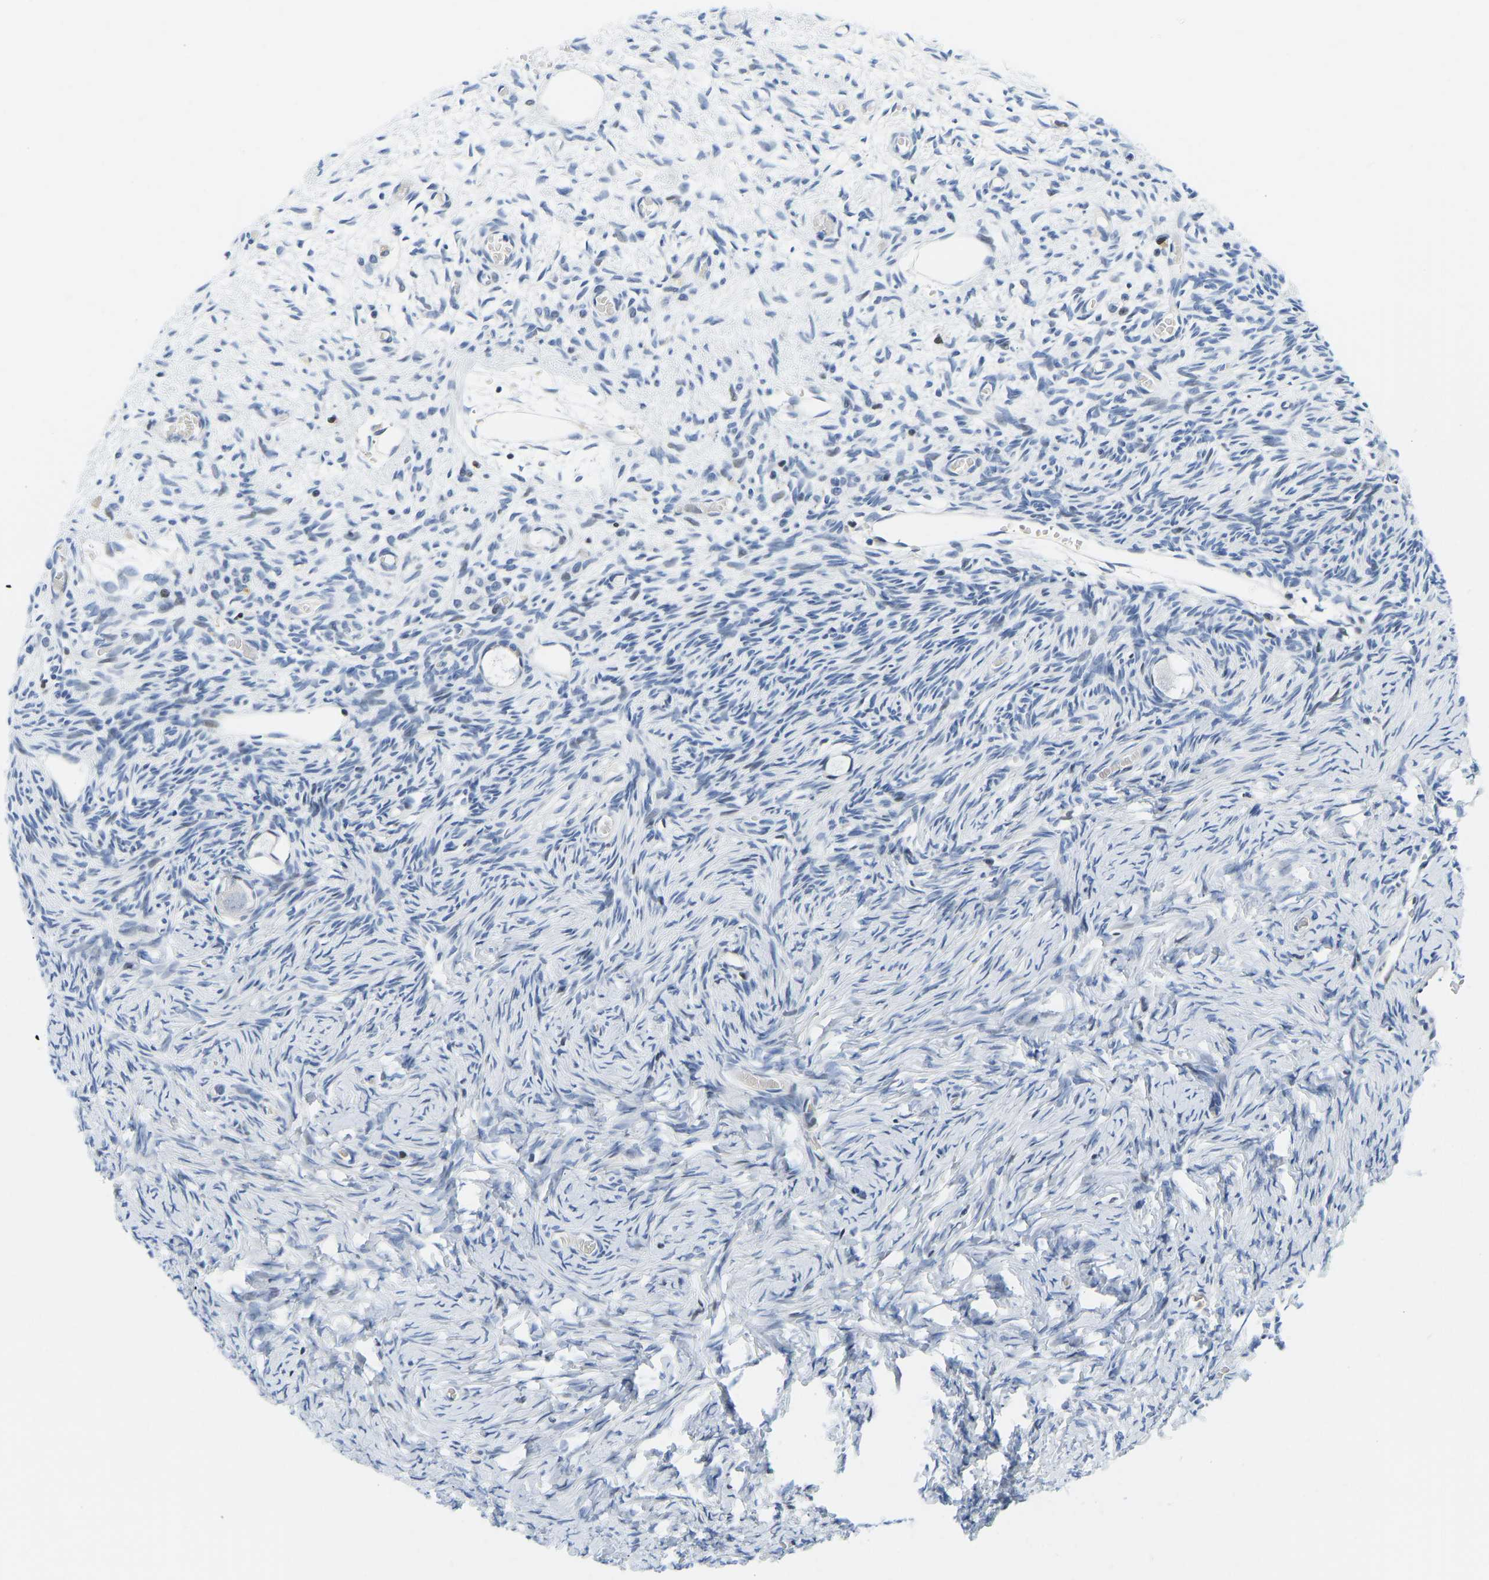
{"staining": {"intensity": "negative", "quantity": "none", "location": "none"}, "tissue": "ovary", "cell_type": "Follicle cells", "image_type": "normal", "snomed": [{"axis": "morphology", "description": "Normal tissue, NOS"}, {"axis": "topography", "description": "Ovary"}], "caption": "A micrograph of human ovary is negative for staining in follicle cells. (Immunohistochemistry, brightfield microscopy, high magnification).", "gene": "HDAC5", "patient": {"sex": "female", "age": 27}}